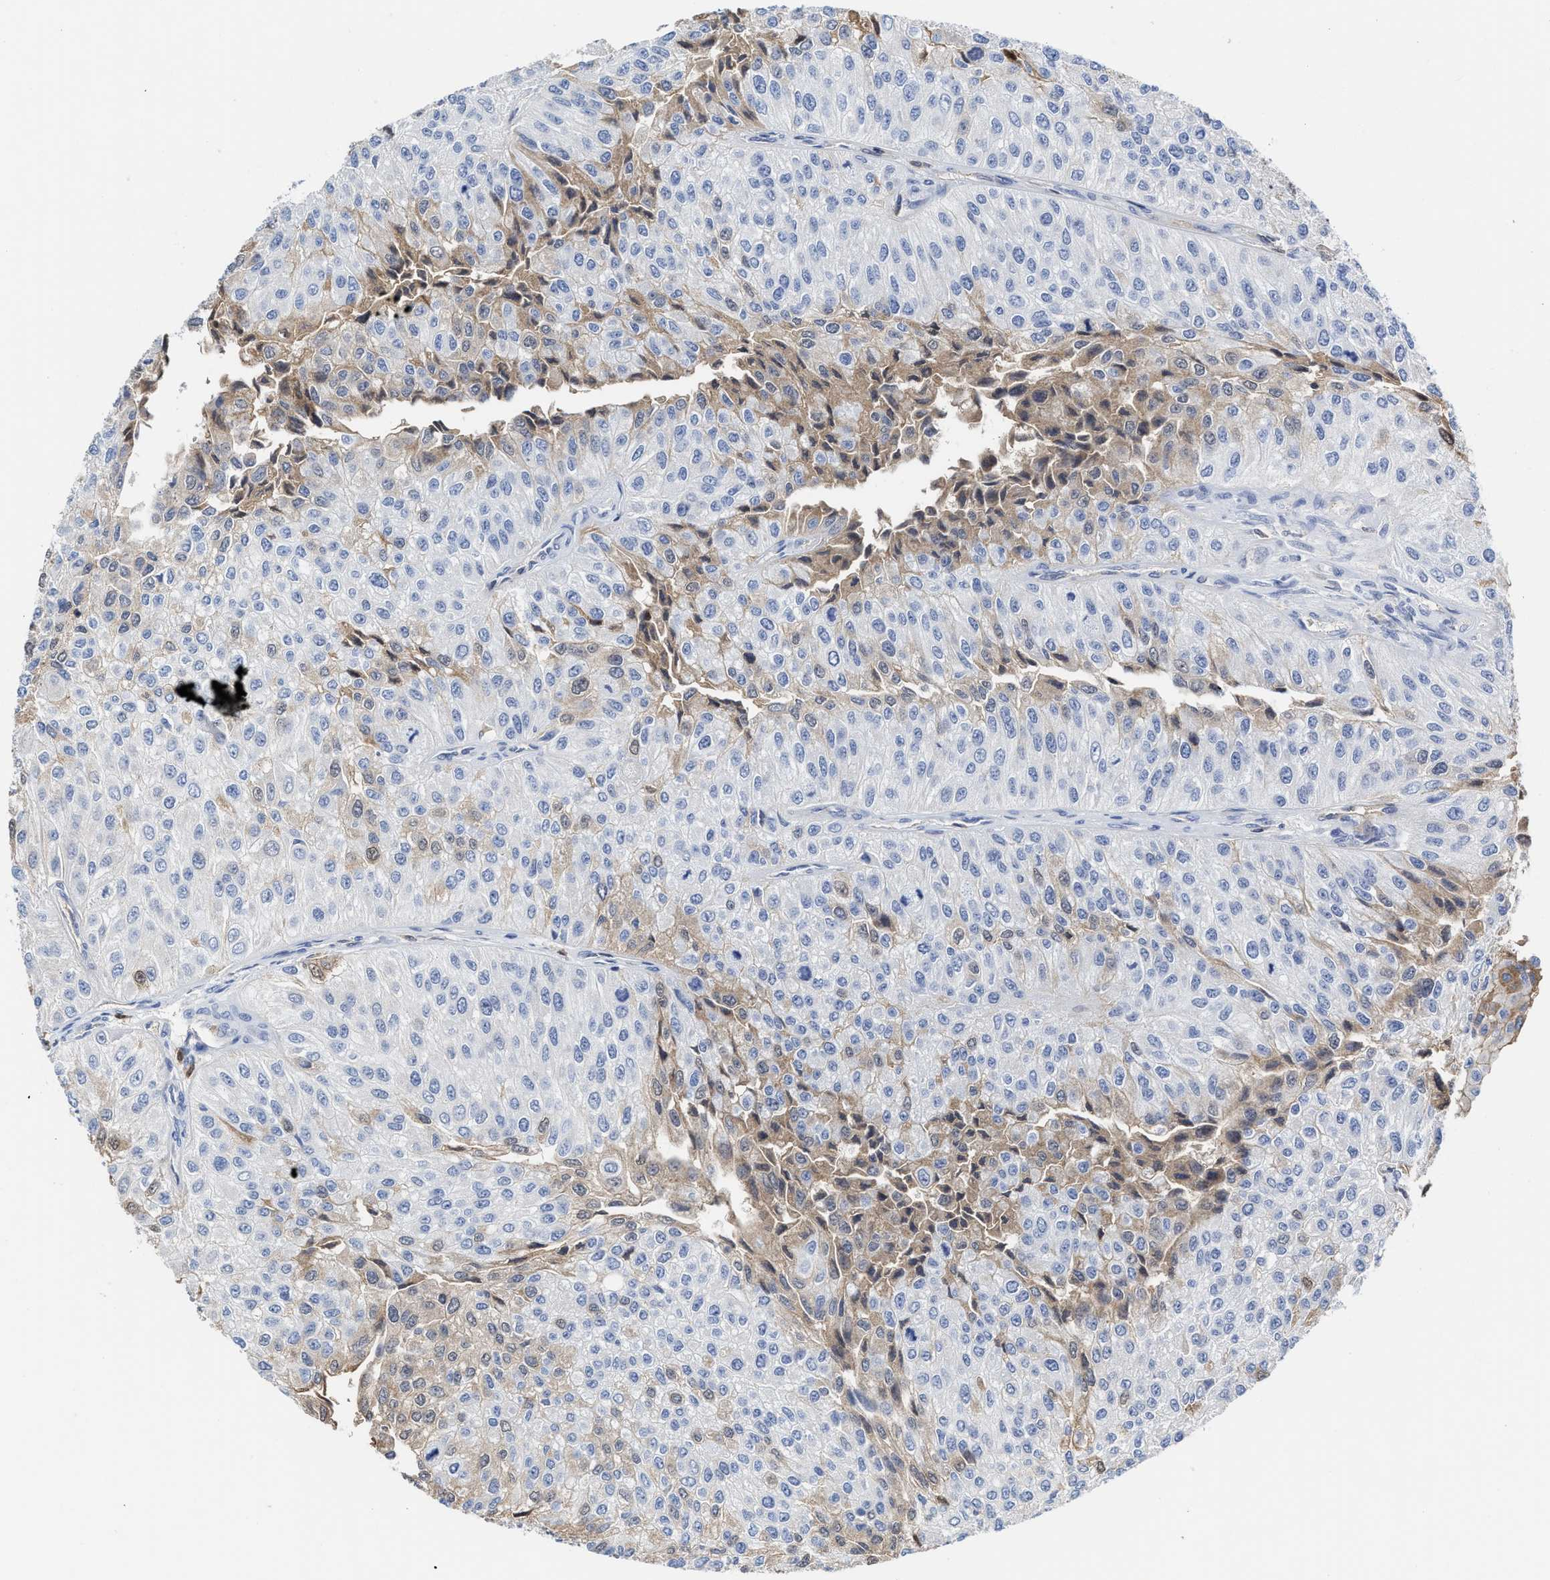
{"staining": {"intensity": "weak", "quantity": "<25%", "location": "cytoplasmic/membranous"}, "tissue": "urothelial cancer", "cell_type": "Tumor cells", "image_type": "cancer", "snomed": [{"axis": "morphology", "description": "Urothelial carcinoma, High grade"}, {"axis": "topography", "description": "Kidney"}, {"axis": "topography", "description": "Urinary bladder"}], "caption": "Urothelial cancer stained for a protein using immunohistochemistry (IHC) displays no staining tumor cells.", "gene": "C2", "patient": {"sex": "male", "age": 77}}